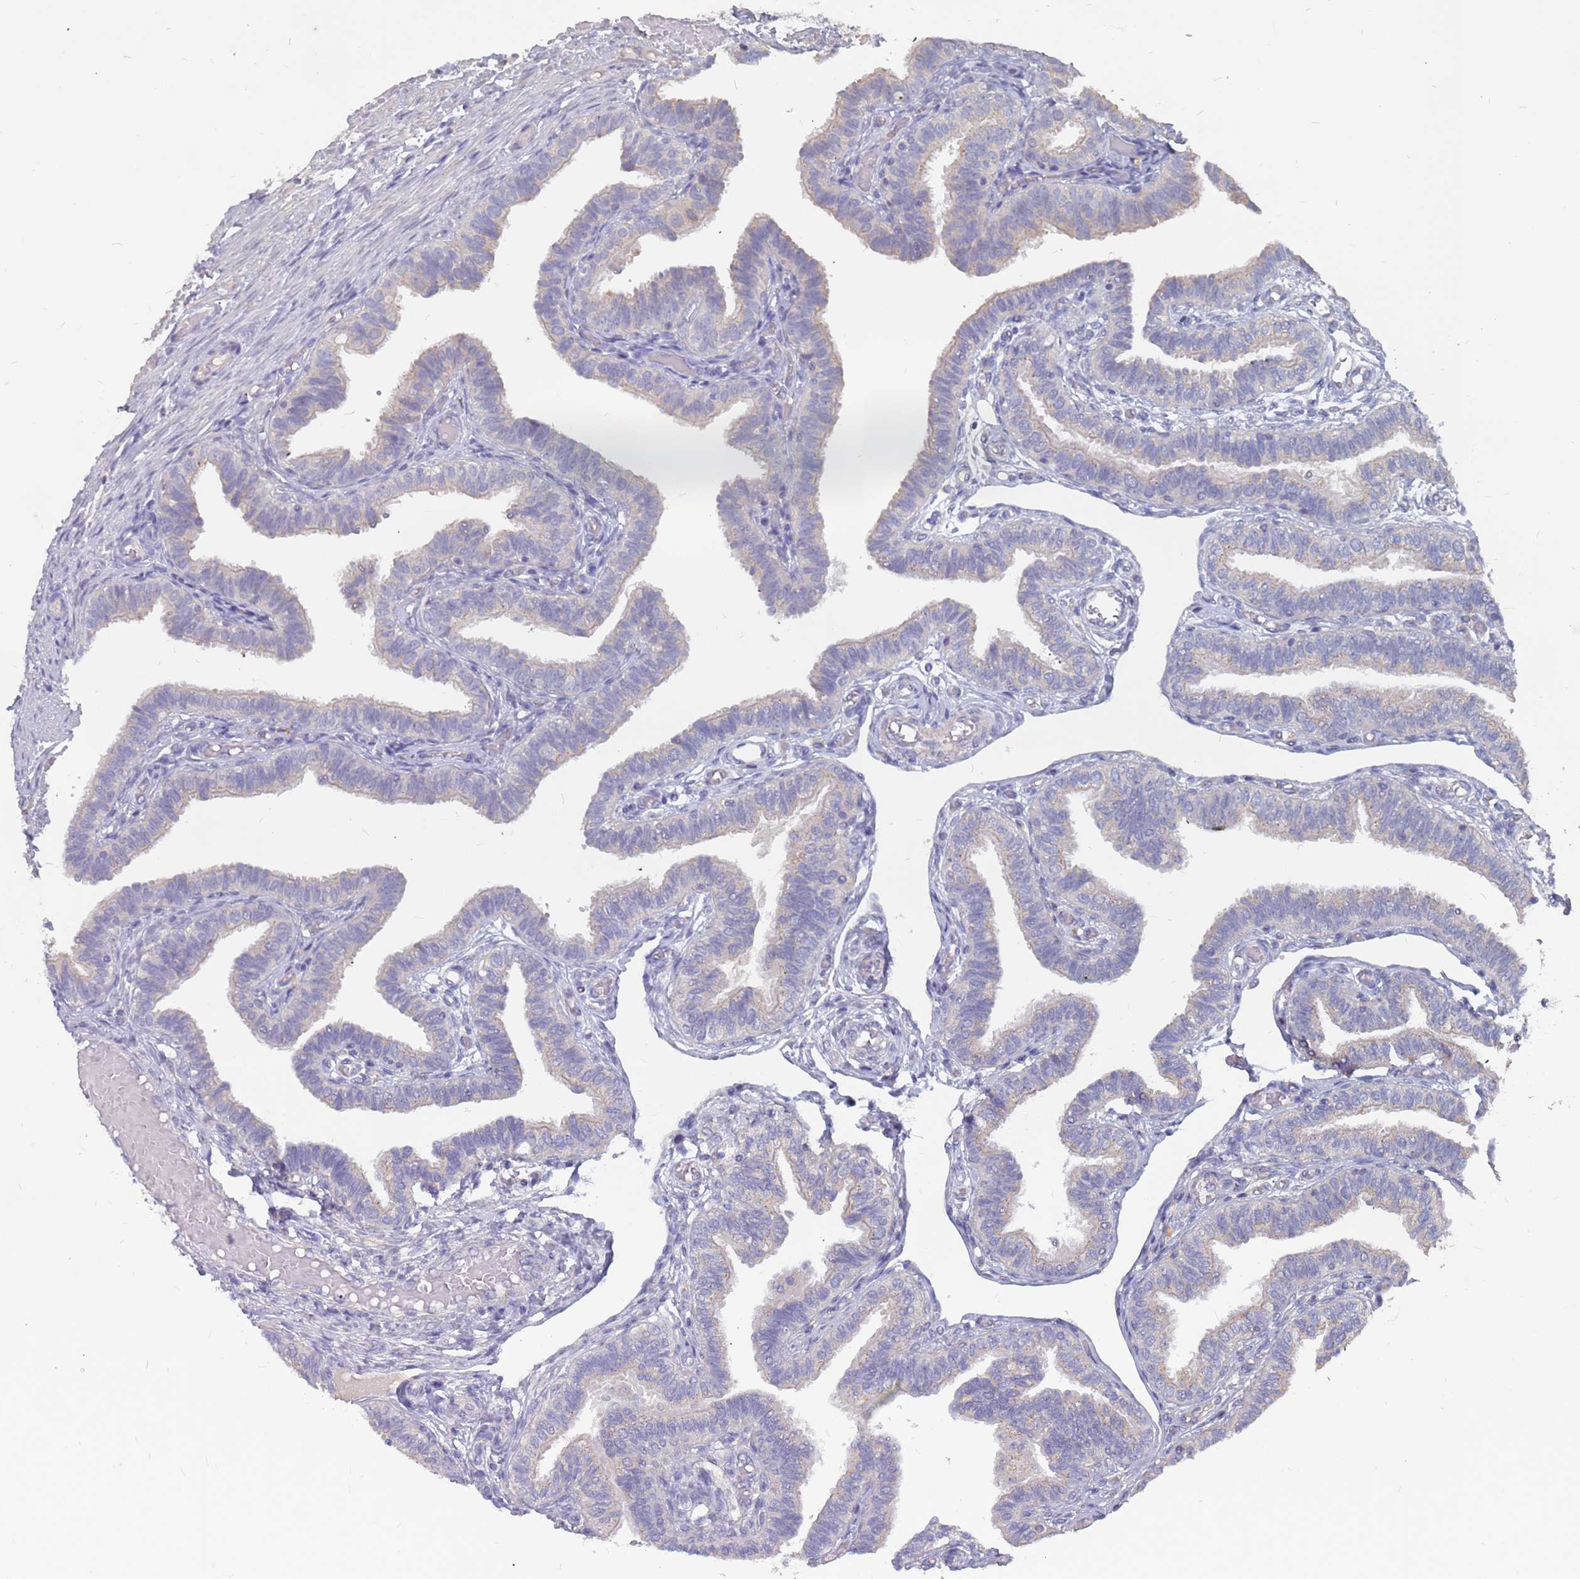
{"staining": {"intensity": "weak", "quantity": "<25%", "location": "cytoplasmic/membranous"}, "tissue": "fallopian tube", "cell_type": "Glandular cells", "image_type": "normal", "snomed": [{"axis": "morphology", "description": "Normal tissue, NOS"}, {"axis": "topography", "description": "Fallopian tube"}], "caption": "The image shows no staining of glandular cells in benign fallopian tube. Nuclei are stained in blue.", "gene": "TCEANC2", "patient": {"sex": "female", "age": 39}}